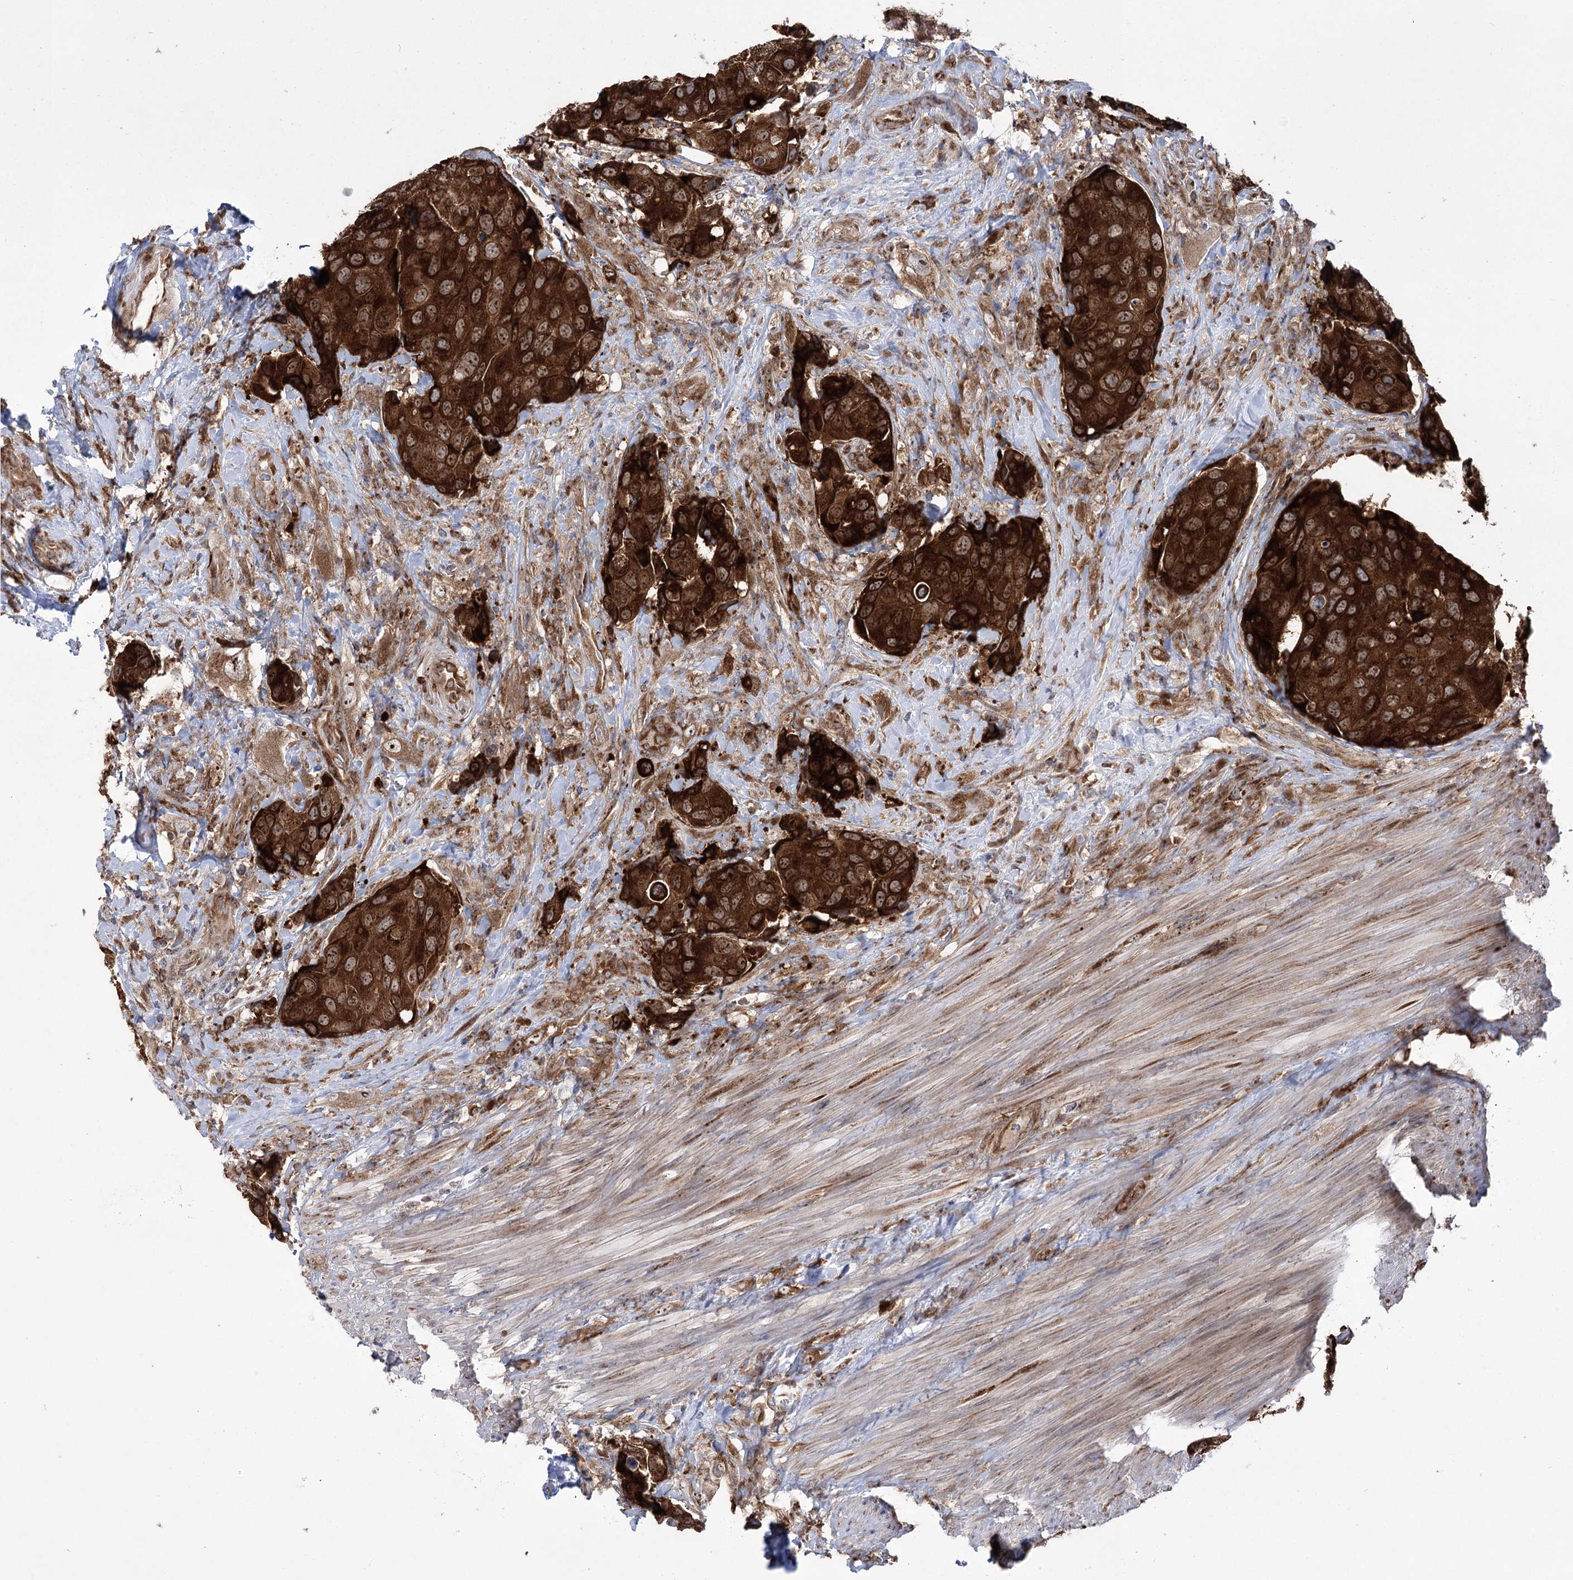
{"staining": {"intensity": "strong", "quantity": ">75%", "location": "cytoplasmic/membranous"}, "tissue": "urothelial cancer", "cell_type": "Tumor cells", "image_type": "cancer", "snomed": [{"axis": "morphology", "description": "Urothelial carcinoma, High grade"}, {"axis": "topography", "description": "Urinary bladder"}], "caption": "Brown immunohistochemical staining in human urothelial carcinoma (high-grade) demonstrates strong cytoplasmic/membranous positivity in approximately >75% of tumor cells.", "gene": "ZNF622", "patient": {"sex": "male", "age": 74}}